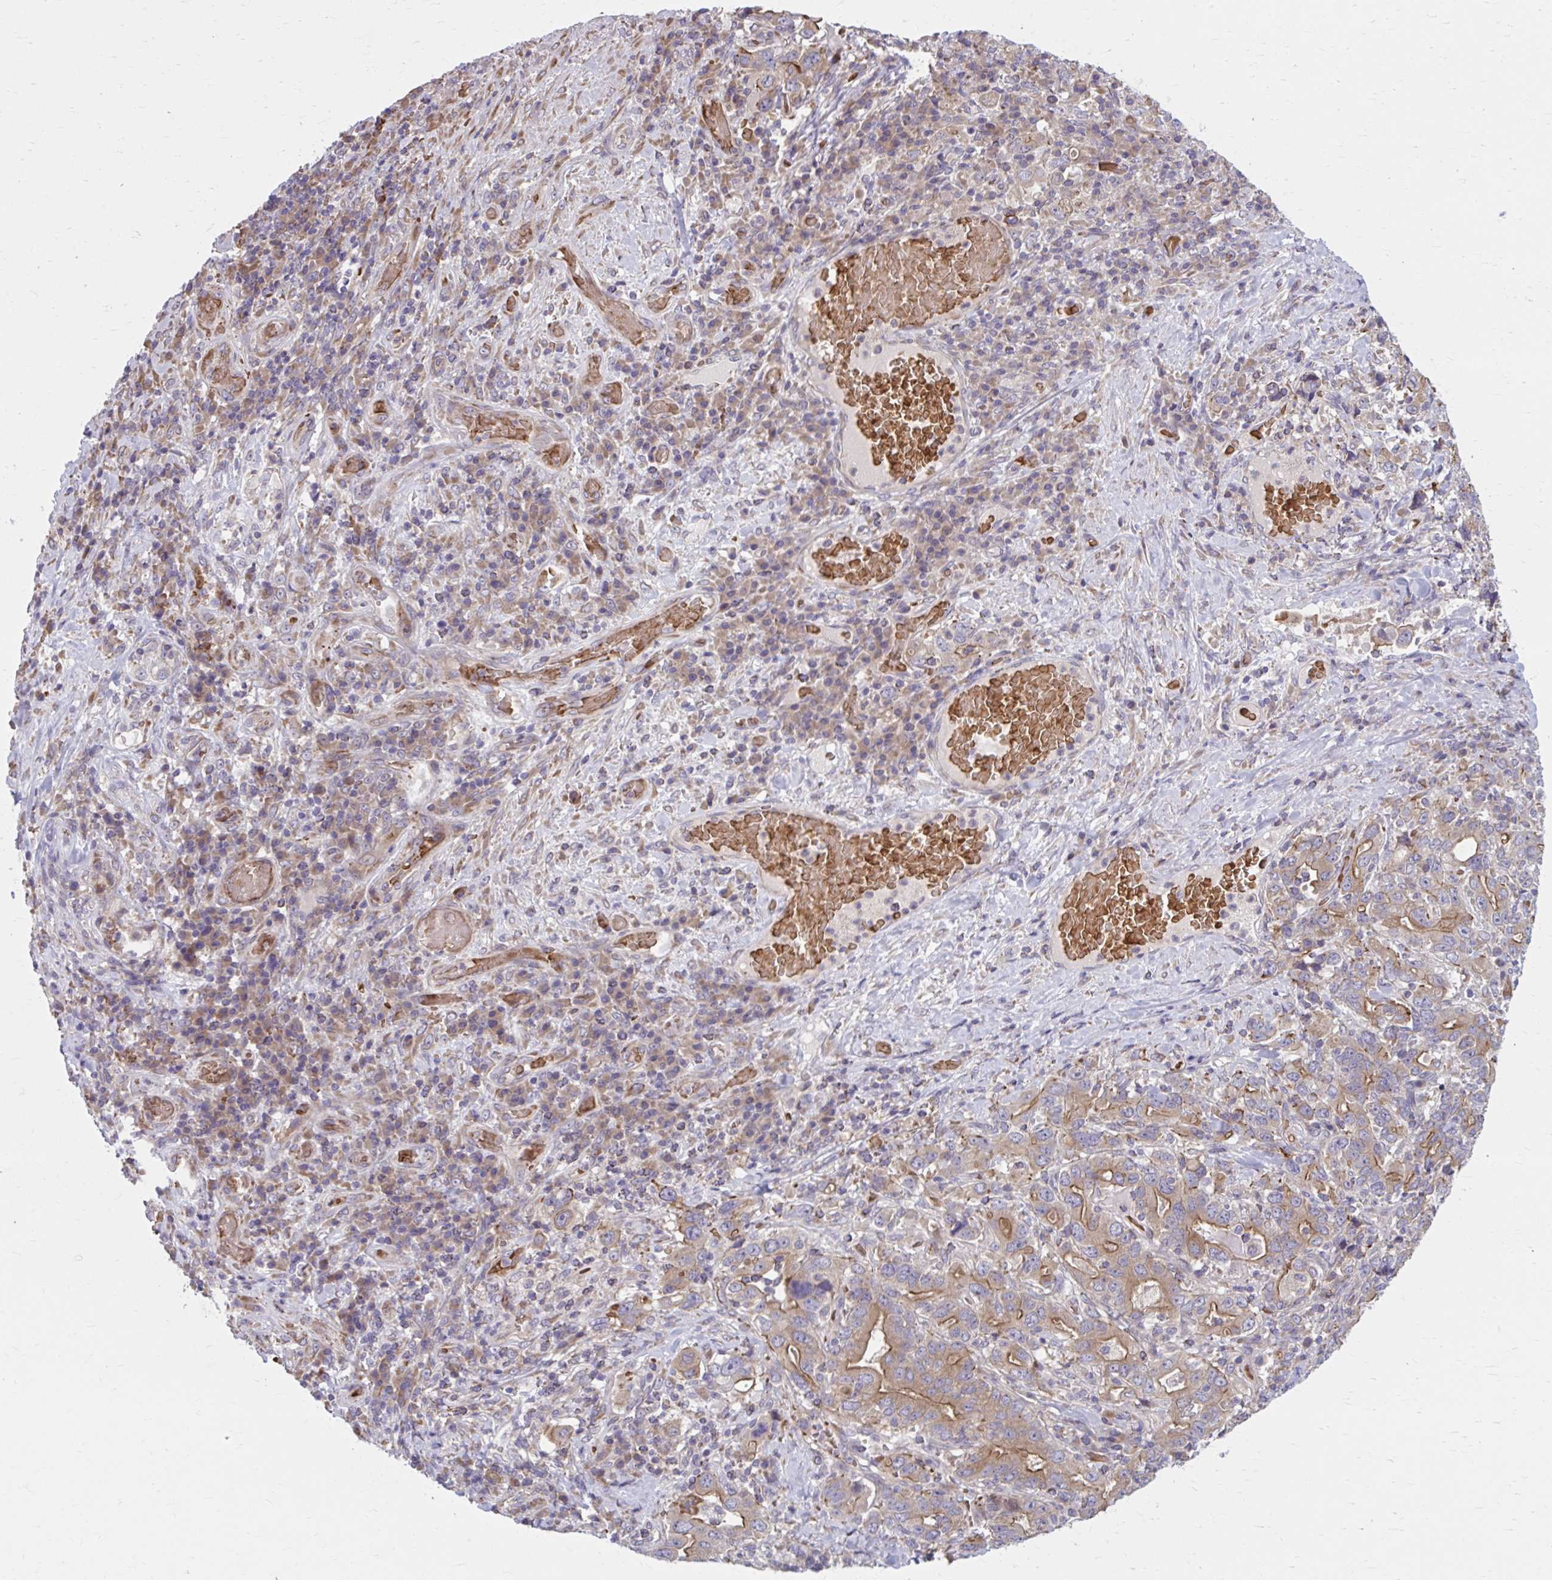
{"staining": {"intensity": "moderate", "quantity": ">75%", "location": "cytoplasmic/membranous"}, "tissue": "stomach cancer", "cell_type": "Tumor cells", "image_type": "cancer", "snomed": [{"axis": "morphology", "description": "Adenocarcinoma, NOS"}, {"axis": "topography", "description": "Stomach, upper"}, {"axis": "topography", "description": "Stomach"}], "caption": "Immunohistochemical staining of stomach cancer (adenocarcinoma) shows medium levels of moderate cytoplasmic/membranous expression in approximately >75% of tumor cells. (DAB (3,3'-diaminobenzidine) IHC, brown staining for protein, blue staining for nuclei).", "gene": "SNF8", "patient": {"sex": "male", "age": 62}}